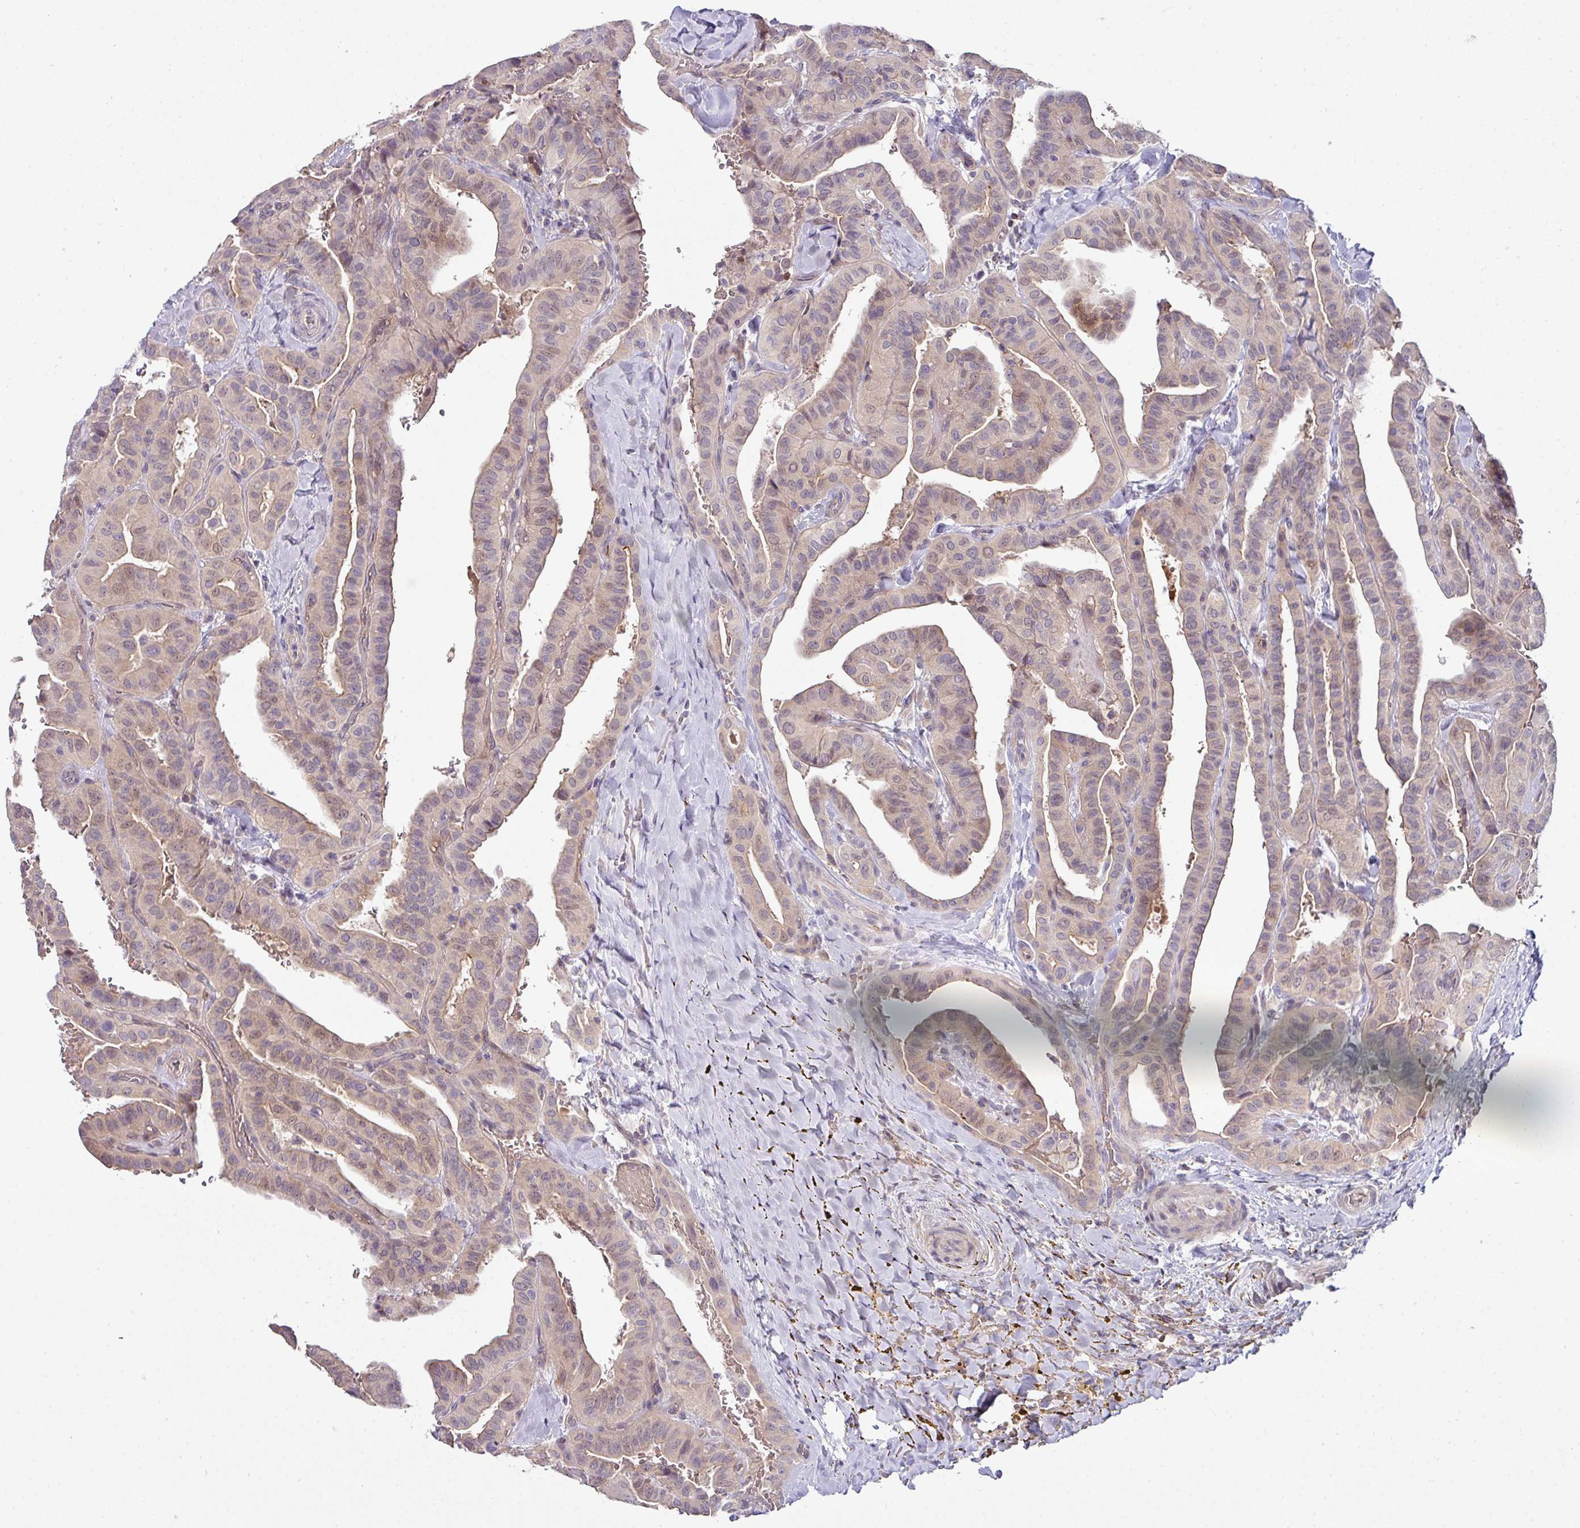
{"staining": {"intensity": "weak", "quantity": "25%-75%", "location": "cytoplasmic/membranous,nuclear"}, "tissue": "thyroid cancer", "cell_type": "Tumor cells", "image_type": "cancer", "snomed": [{"axis": "morphology", "description": "Papillary adenocarcinoma, NOS"}, {"axis": "topography", "description": "Thyroid gland"}], "caption": "There is low levels of weak cytoplasmic/membranous and nuclear expression in tumor cells of thyroid cancer (papillary adenocarcinoma), as demonstrated by immunohistochemical staining (brown color).", "gene": "SLAMF6", "patient": {"sex": "male", "age": 77}}